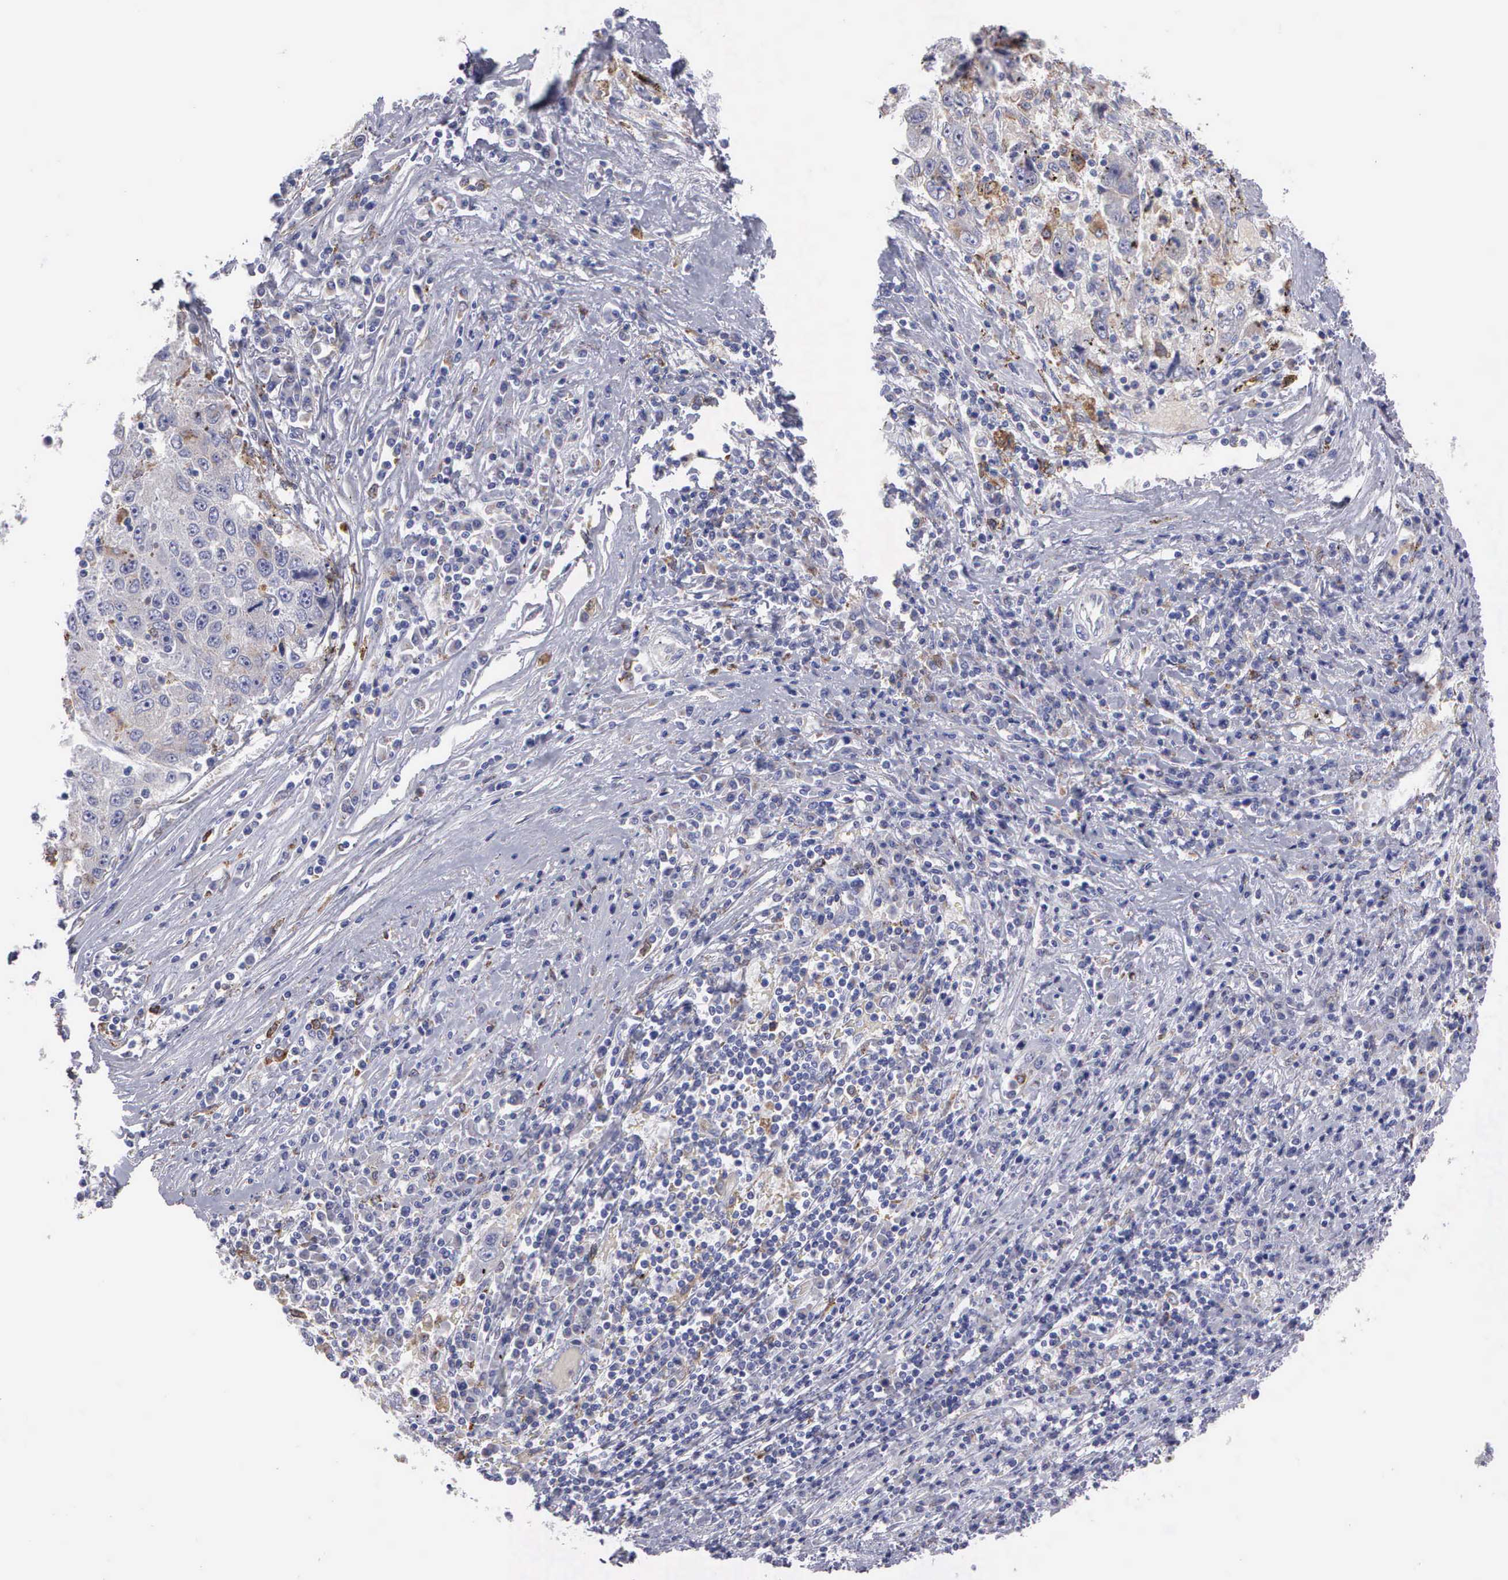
{"staining": {"intensity": "negative", "quantity": "none", "location": "none"}, "tissue": "liver cancer", "cell_type": "Tumor cells", "image_type": "cancer", "snomed": [{"axis": "morphology", "description": "Carcinoma, Hepatocellular, NOS"}, {"axis": "topography", "description": "Liver"}], "caption": "Tumor cells show no significant positivity in liver cancer (hepatocellular carcinoma).", "gene": "TYRP1", "patient": {"sex": "male", "age": 49}}